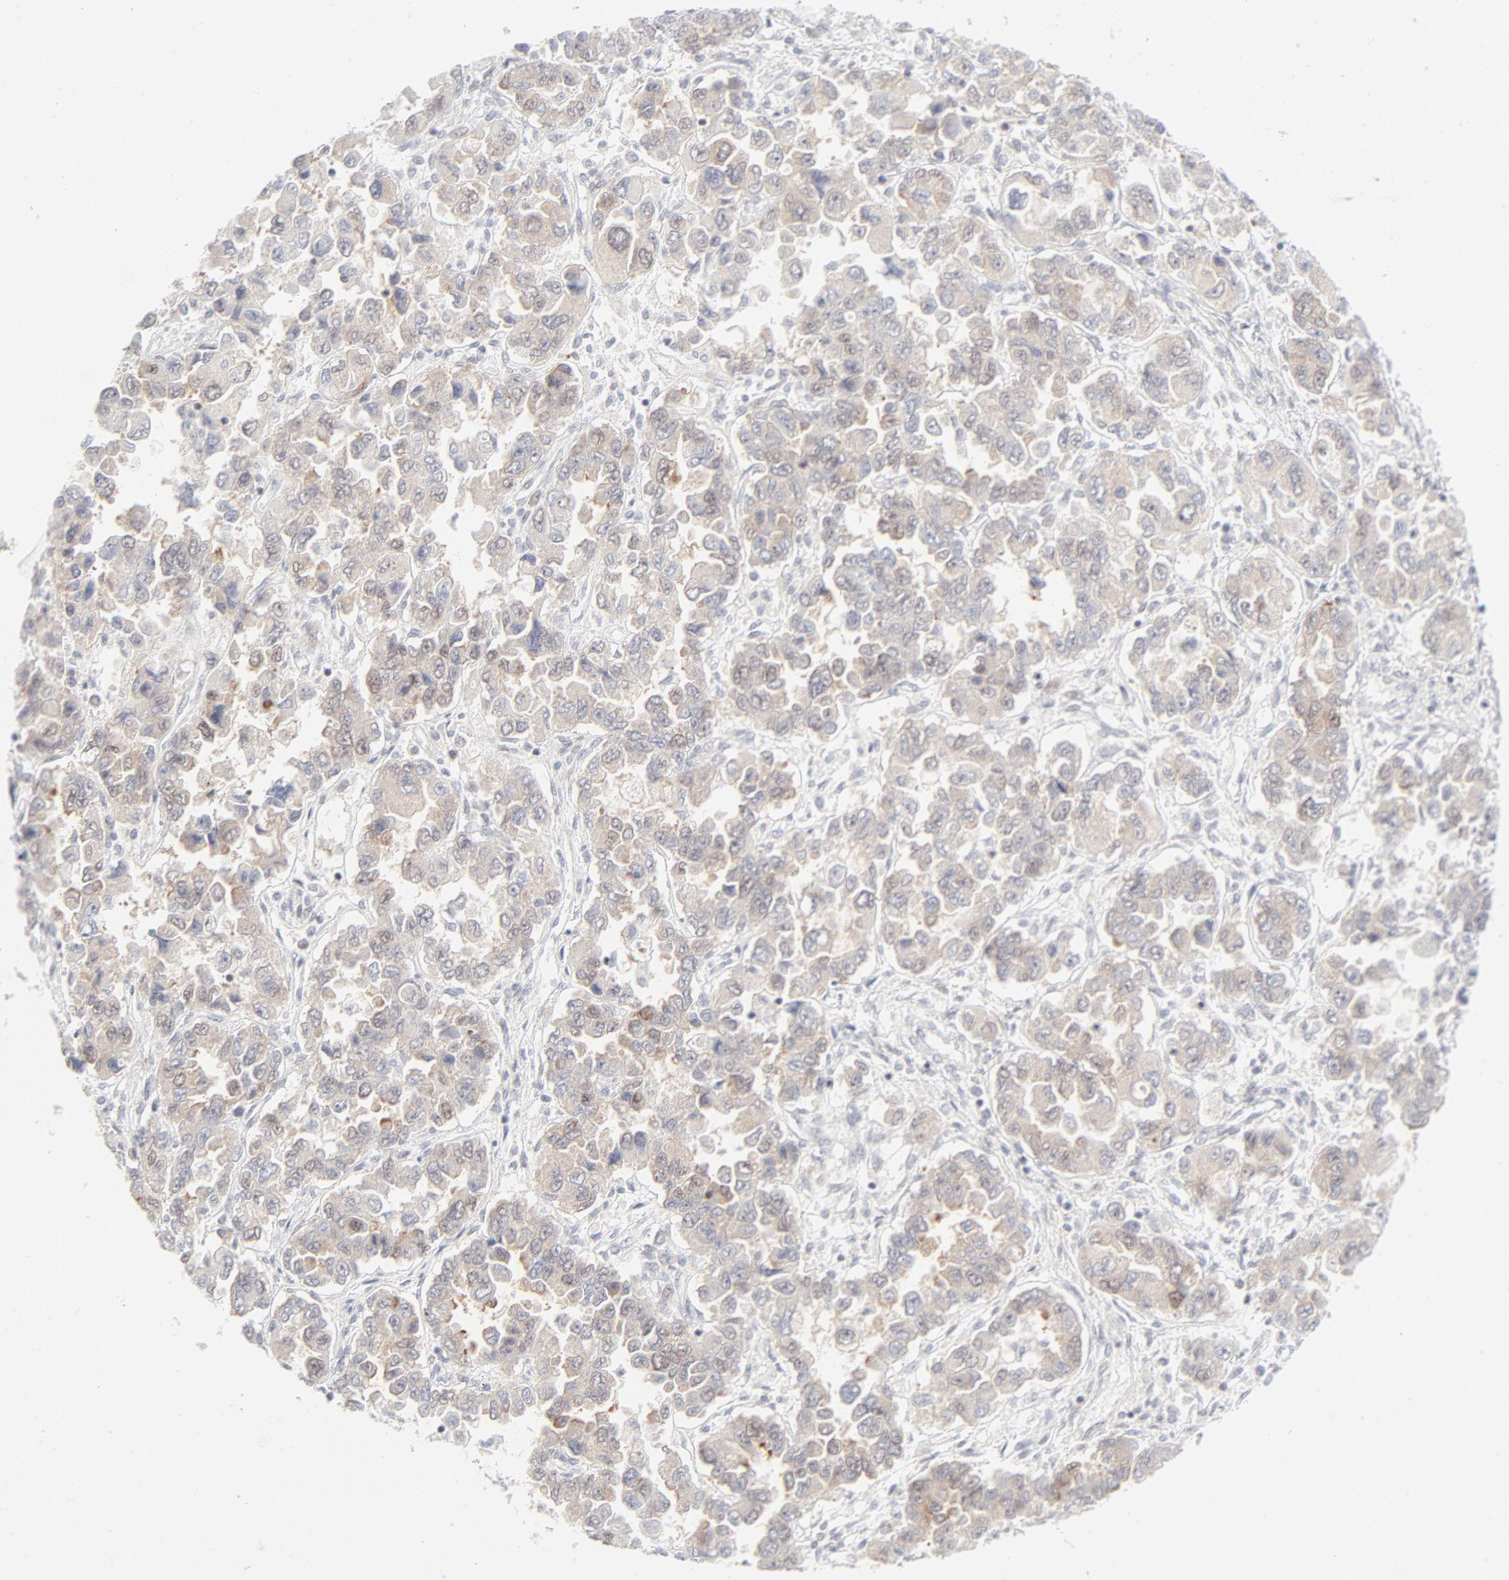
{"staining": {"intensity": "moderate", "quantity": ">75%", "location": "cytoplasmic/membranous"}, "tissue": "ovarian cancer", "cell_type": "Tumor cells", "image_type": "cancer", "snomed": [{"axis": "morphology", "description": "Cystadenocarcinoma, serous, NOS"}, {"axis": "topography", "description": "Ovary"}], "caption": "High-power microscopy captured an immunohistochemistry (IHC) photomicrograph of ovarian cancer (serous cystadenocarcinoma), revealing moderate cytoplasmic/membranous positivity in about >75% of tumor cells.", "gene": "PRKCB", "patient": {"sex": "female", "age": 84}}